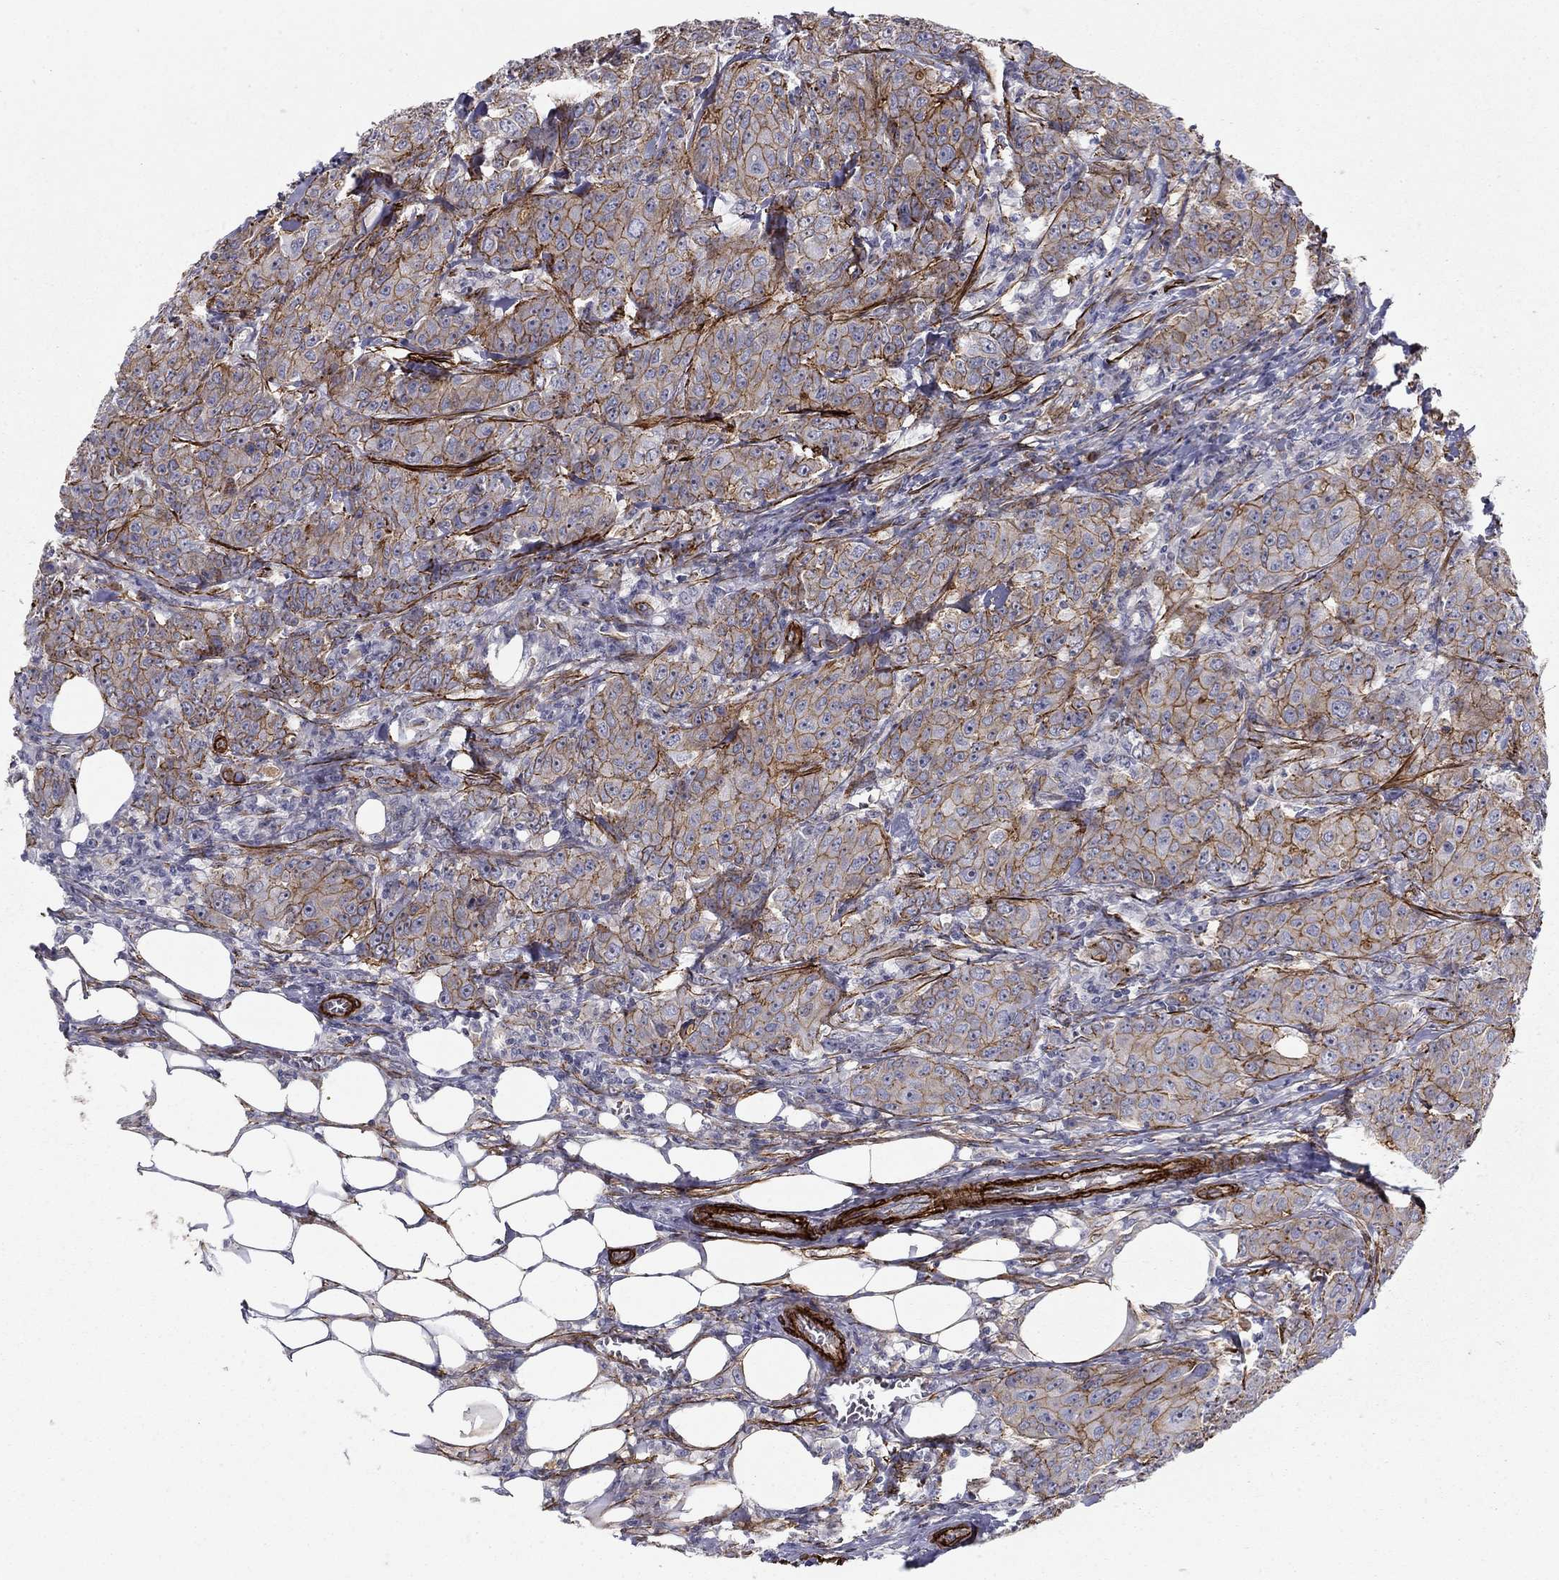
{"staining": {"intensity": "strong", "quantity": "25%-75%", "location": "cytoplasmic/membranous"}, "tissue": "breast cancer", "cell_type": "Tumor cells", "image_type": "cancer", "snomed": [{"axis": "morphology", "description": "Duct carcinoma"}, {"axis": "topography", "description": "Breast"}], "caption": "Immunohistochemical staining of human breast infiltrating ductal carcinoma displays strong cytoplasmic/membranous protein staining in about 25%-75% of tumor cells.", "gene": "KRBA1", "patient": {"sex": "female", "age": 43}}